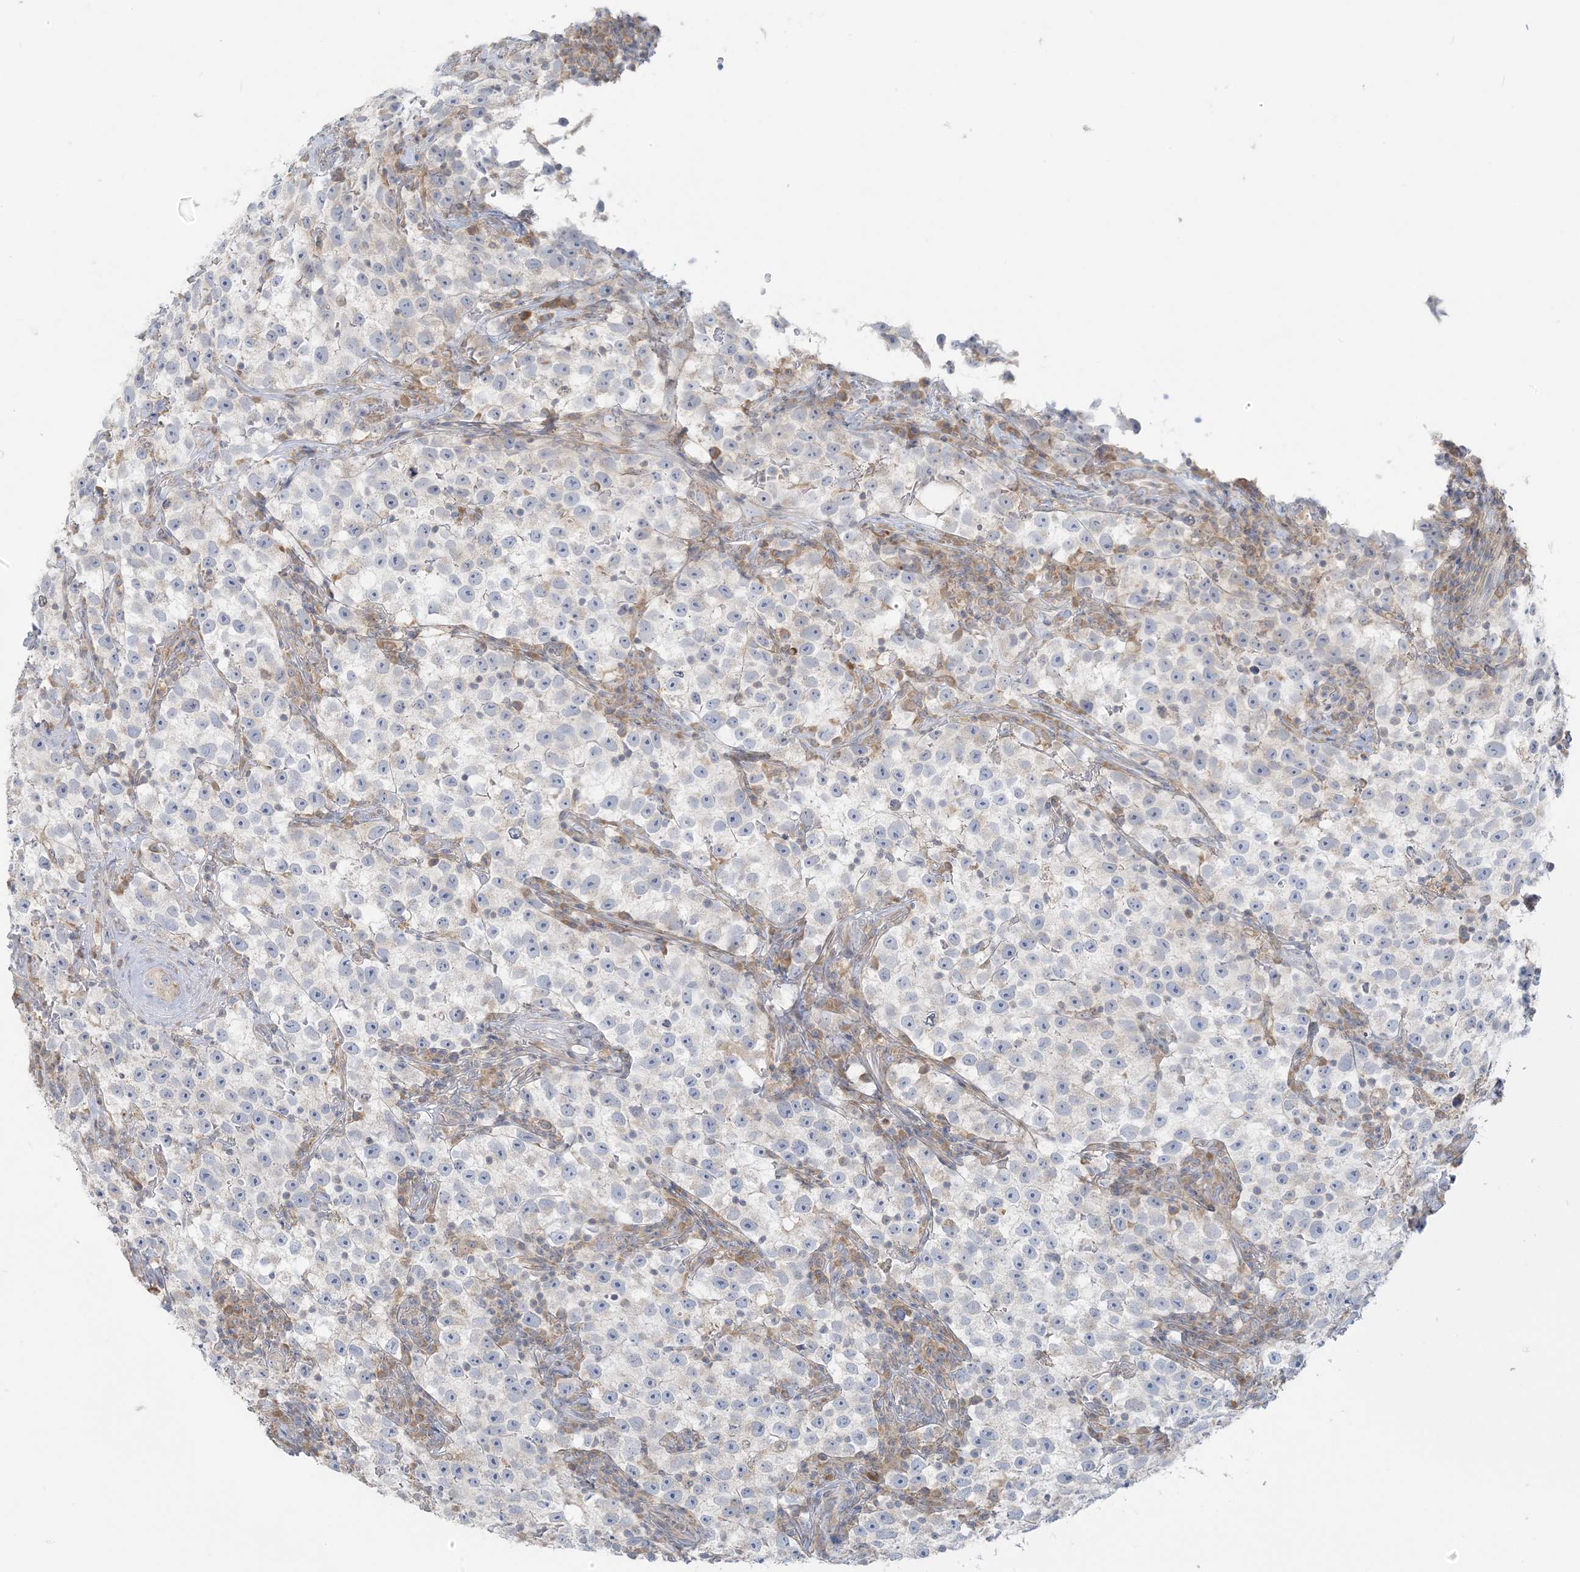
{"staining": {"intensity": "negative", "quantity": "none", "location": "none"}, "tissue": "testis cancer", "cell_type": "Tumor cells", "image_type": "cancer", "snomed": [{"axis": "morphology", "description": "Seminoma, NOS"}, {"axis": "topography", "description": "Testis"}], "caption": "Protein analysis of testis seminoma demonstrates no significant positivity in tumor cells. (Stains: DAB IHC with hematoxylin counter stain, Microscopy: brightfield microscopy at high magnification).", "gene": "EEFSEC", "patient": {"sex": "male", "age": 22}}